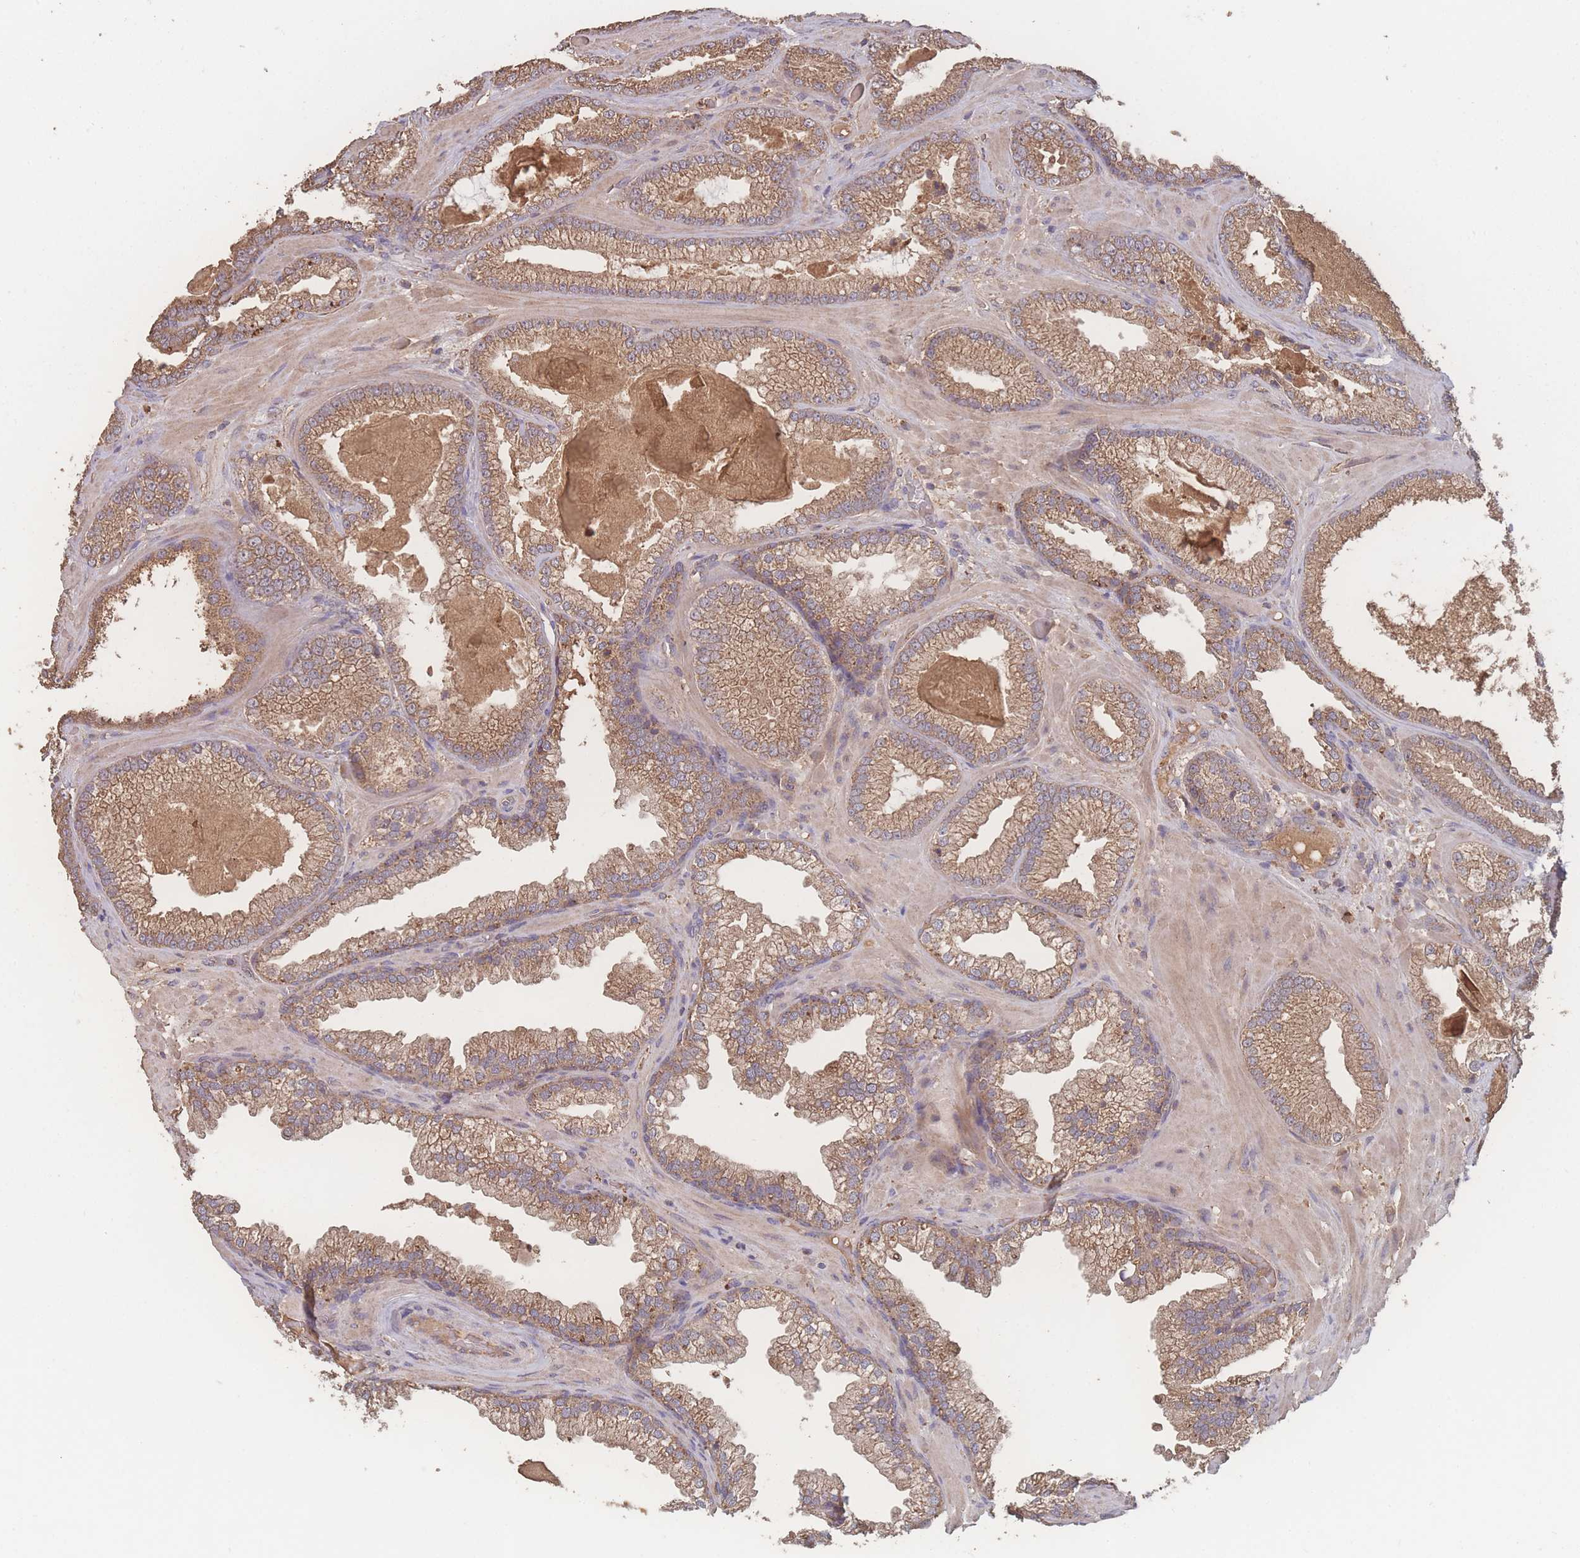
{"staining": {"intensity": "moderate", "quantity": ">75%", "location": "cytoplasmic/membranous"}, "tissue": "prostate cancer", "cell_type": "Tumor cells", "image_type": "cancer", "snomed": [{"axis": "morphology", "description": "Adenocarcinoma, Low grade"}, {"axis": "topography", "description": "Prostate"}], "caption": "Immunohistochemical staining of human prostate cancer (adenocarcinoma (low-grade)) demonstrates moderate cytoplasmic/membranous protein staining in about >75% of tumor cells.", "gene": "ATXN10", "patient": {"sex": "male", "age": 57}}